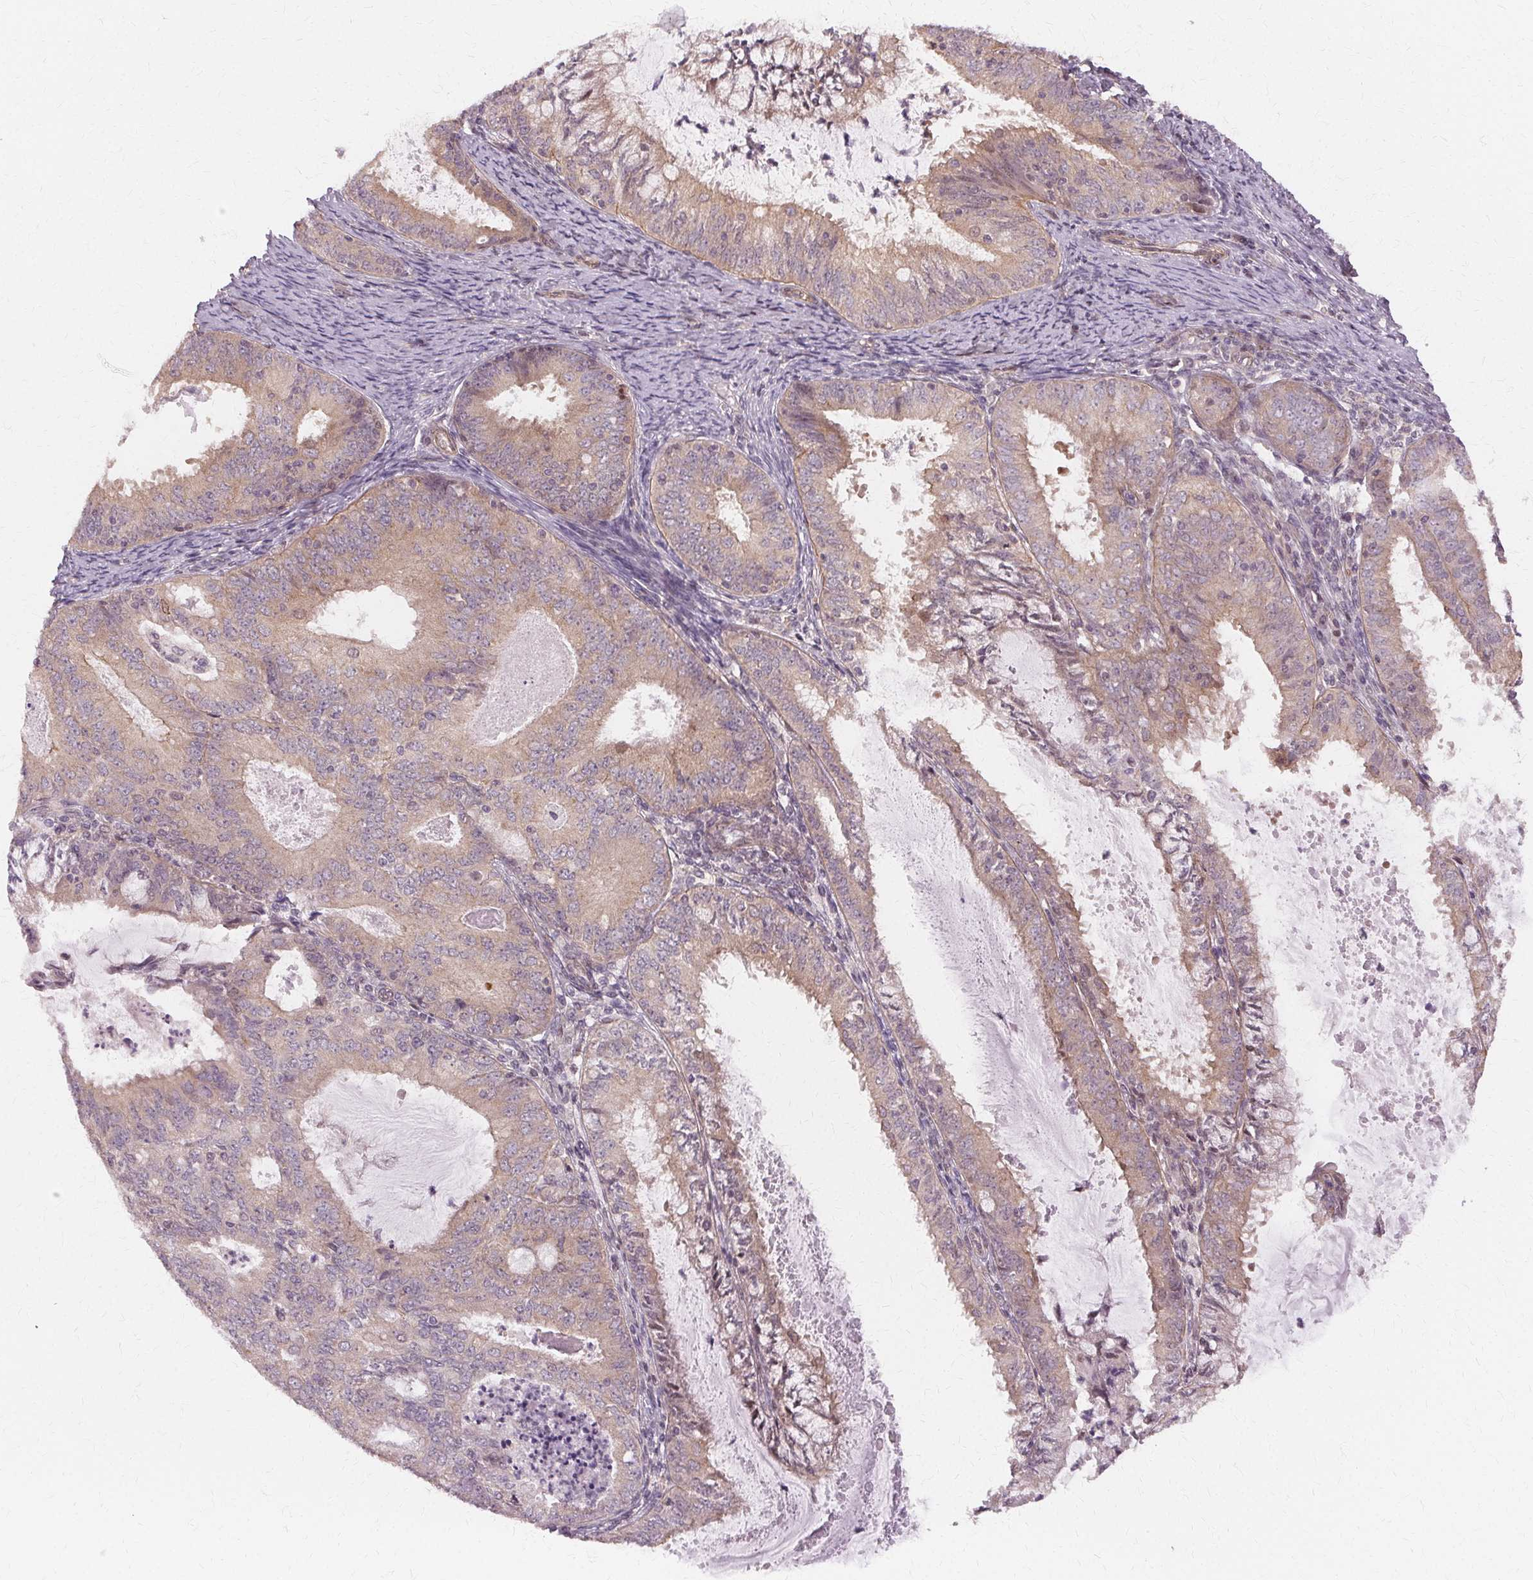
{"staining": {"intensity": "weak", "quantity": ">75%", "location": "cytoplasmic/membranous"}, "tissue": "endometrial cancer", "cell_type": "Tumor cells", "image_type": "cancer", "snomed": [{"axis": "morphology", "description": "Adenocarcinoma, NOS"}, {"axis": "topography", "description": "Endometrium"}], "caption": "A low amount of weak cytoplasmic/membranous expression is seen in about >75% of tumor cells in endometrial cancer tissue. (DAB IHC, brown staining for protein, blue staining for nuclei).", "gene": "USP8", "patient": {"sex": "female", "age": 57}}